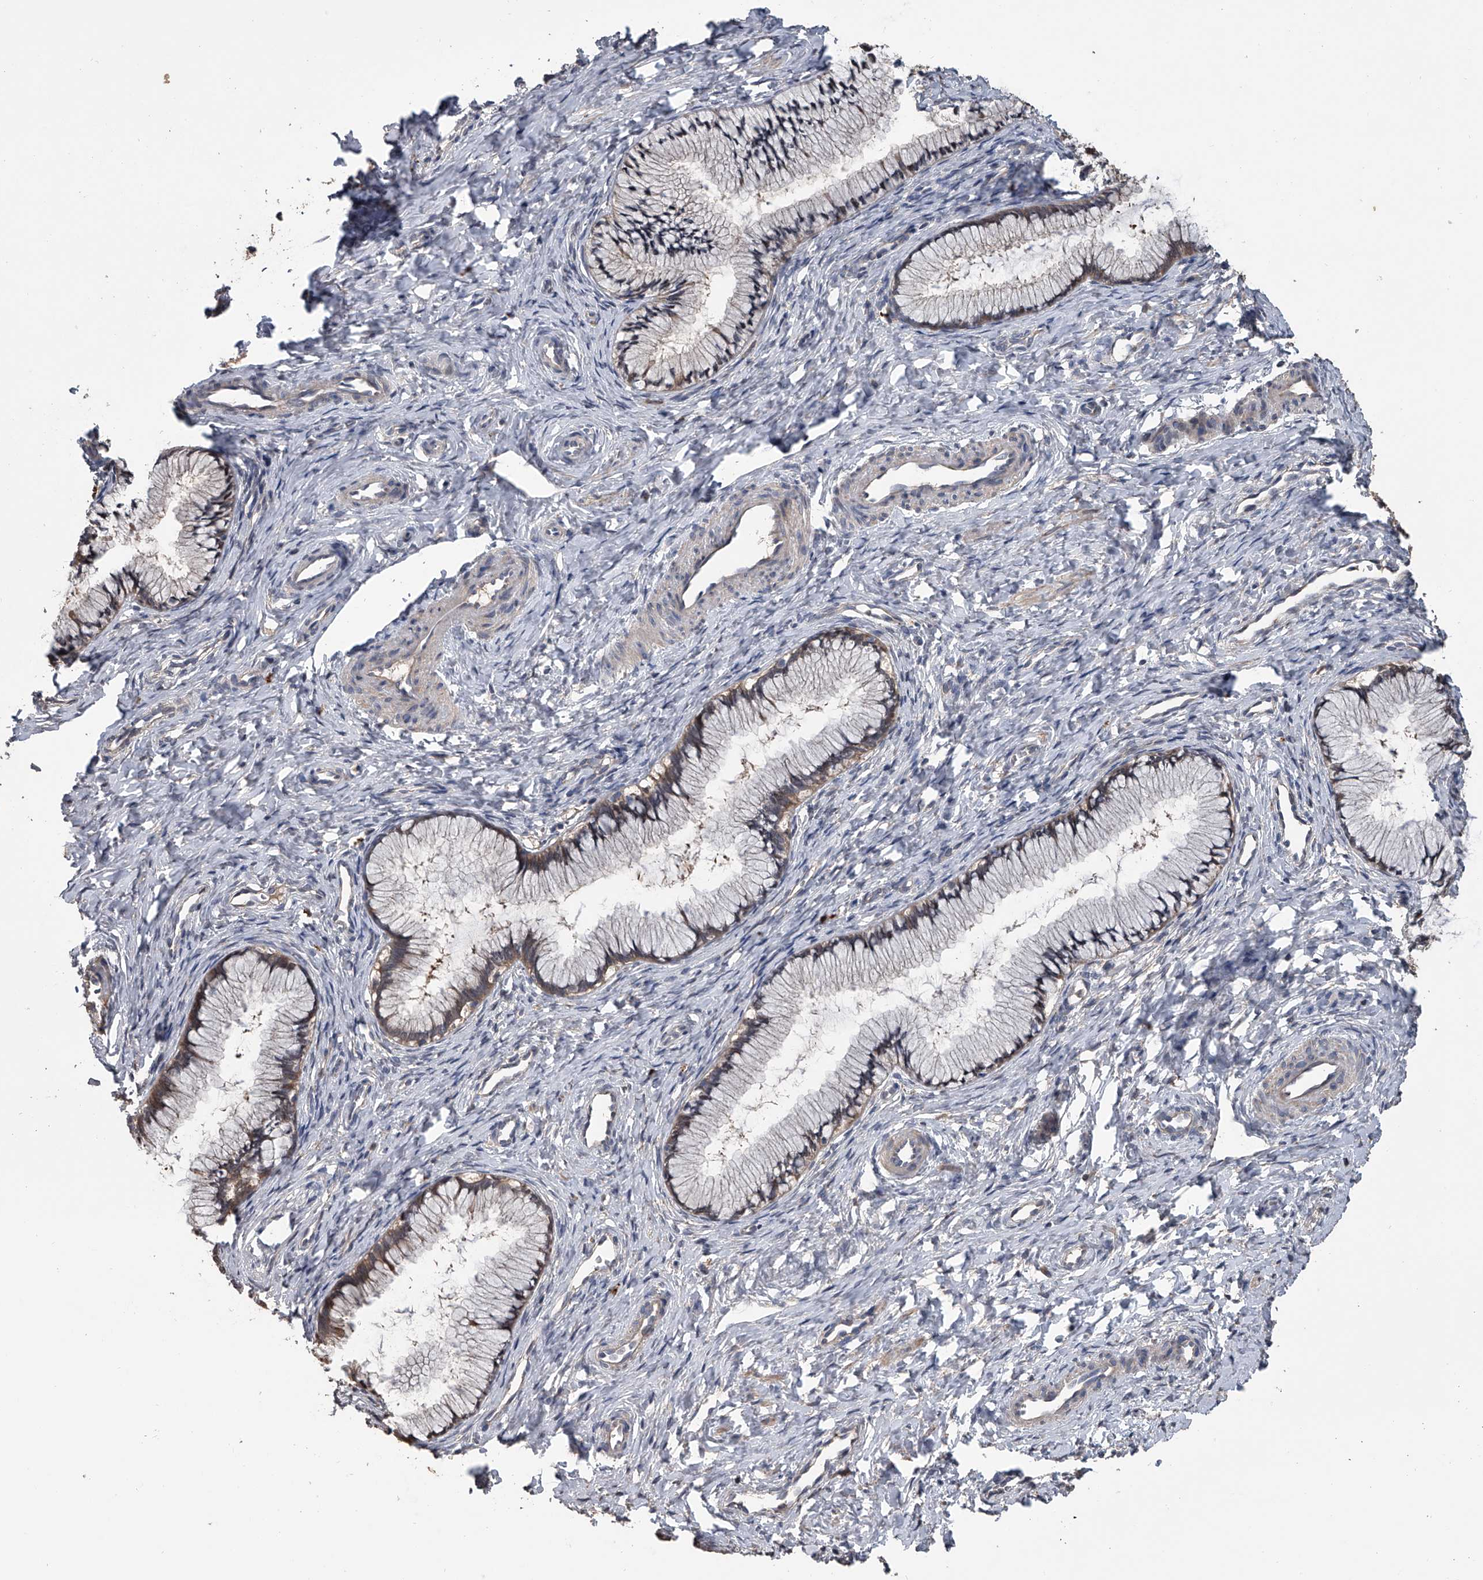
{"staining": {"intensity": "weak", "quantity": "25%-75%", "location": "cytoplasmic/membranous"}, "tissue": "cervix", "cell_type": "Glandular cells", "image_type": "normal", "snomed": [{"axis": "morphology", "description": "Normal tissue, NOS"}, {"axis": "topography", "description": "Cervix"}], "caption": "Weak cytoplasmic/membranous staining is identified in about 25%-75% of glandular cells in unremarkable cervix.", "gene": "DOCK9", "patient": {"sex": "female", "age": 27}}